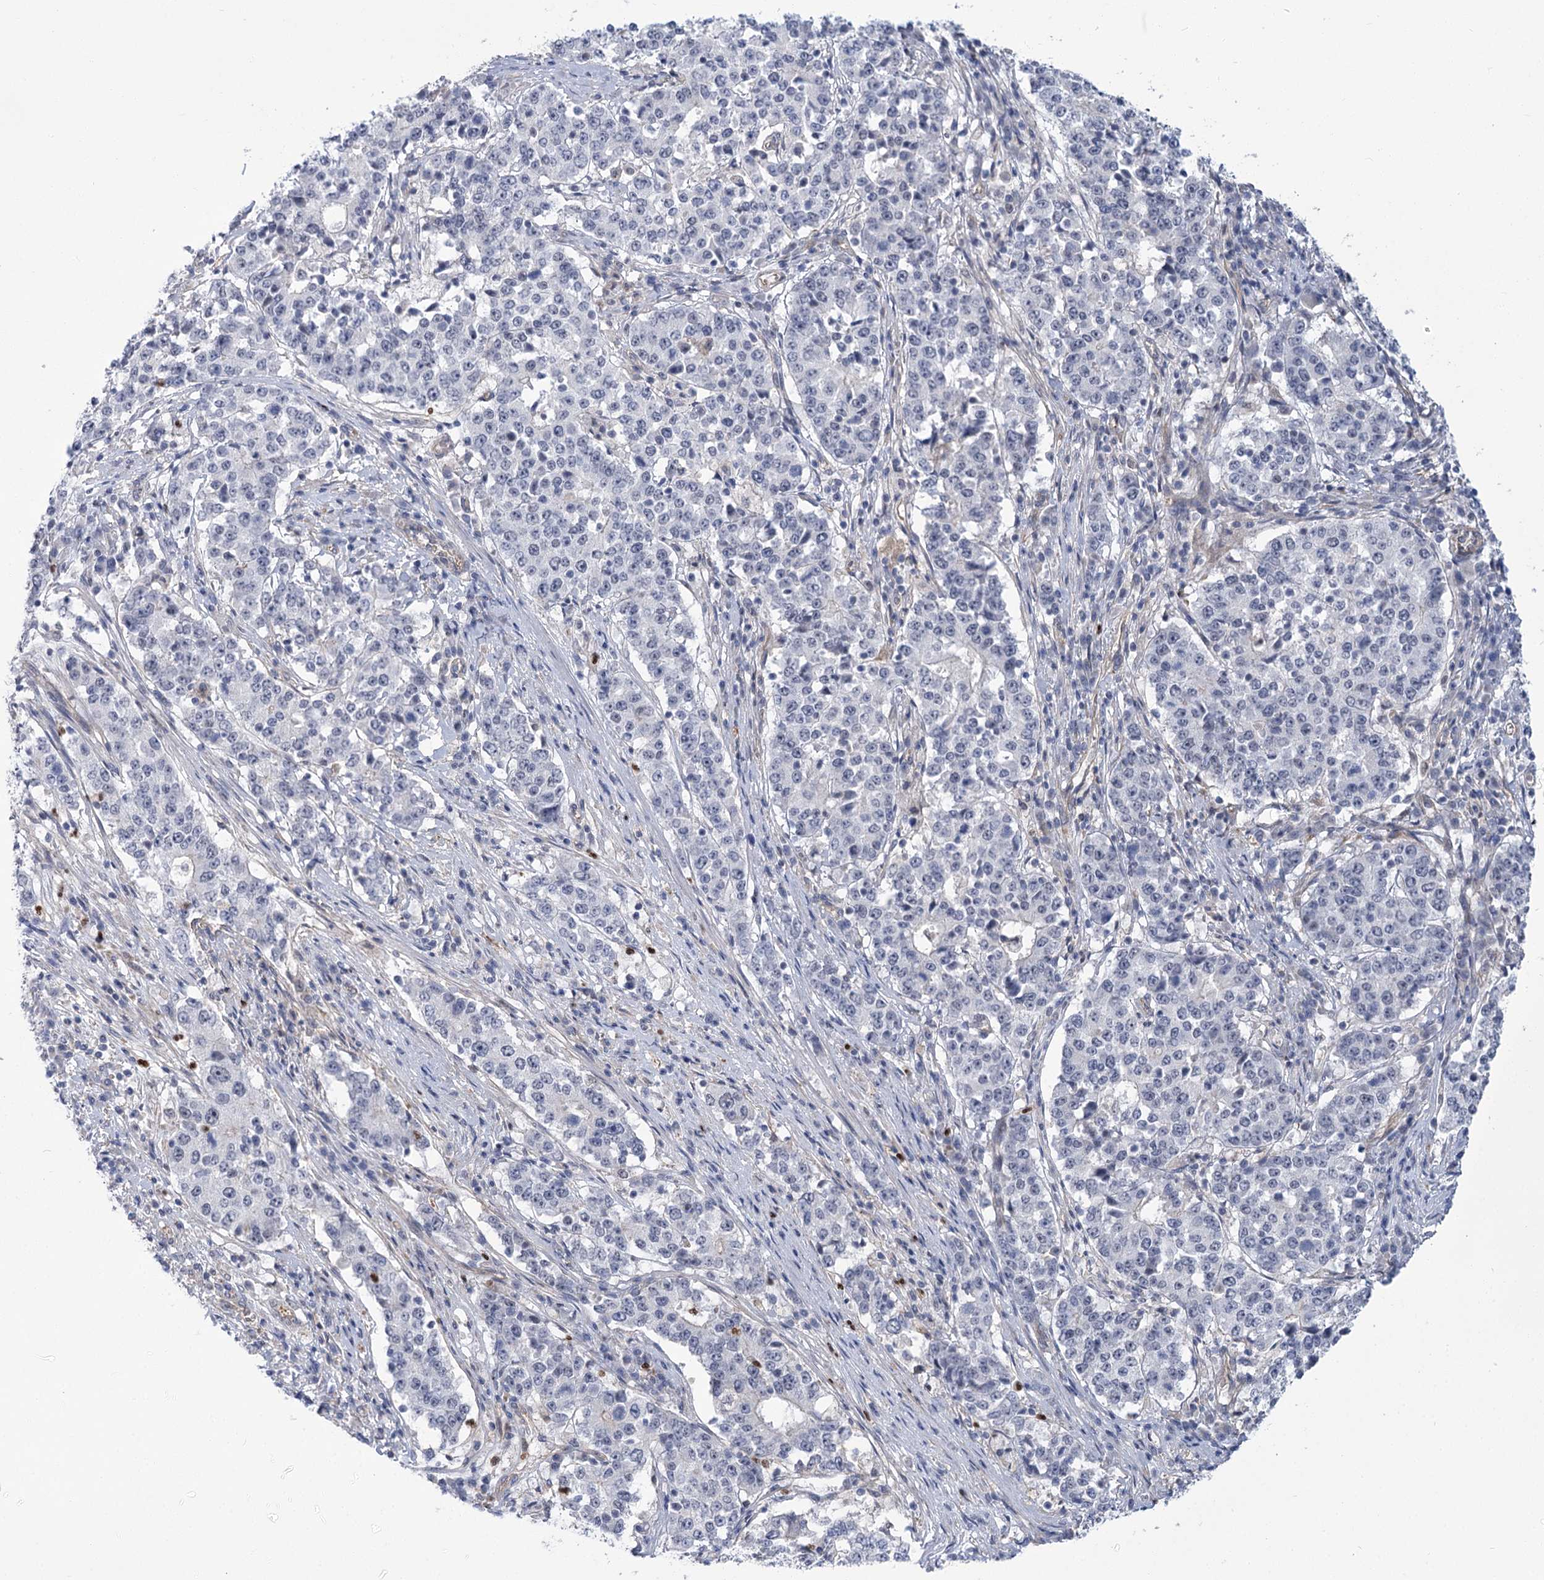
{"staining": {"intensity": "negative", "quantity": "none", "location": "none"}, "tissue": "stomach cancer", "cell_type": "Tumor cells", "image_type": "cancer", "snomed": [{"axis": "morphology", "description": "Adenocarcinoma, NOS"}, {"axis": "topography", "description": "Stomach"}], "caption": "High magnification brightfield microscopy of adenocarcinoma (stomach) stained with DAB (brown) and counterstained with hematoxylin (blue): tumor cells show no significant expression.", "gene": "THAP6", "patient": {"sex": "male", "age": 59}}